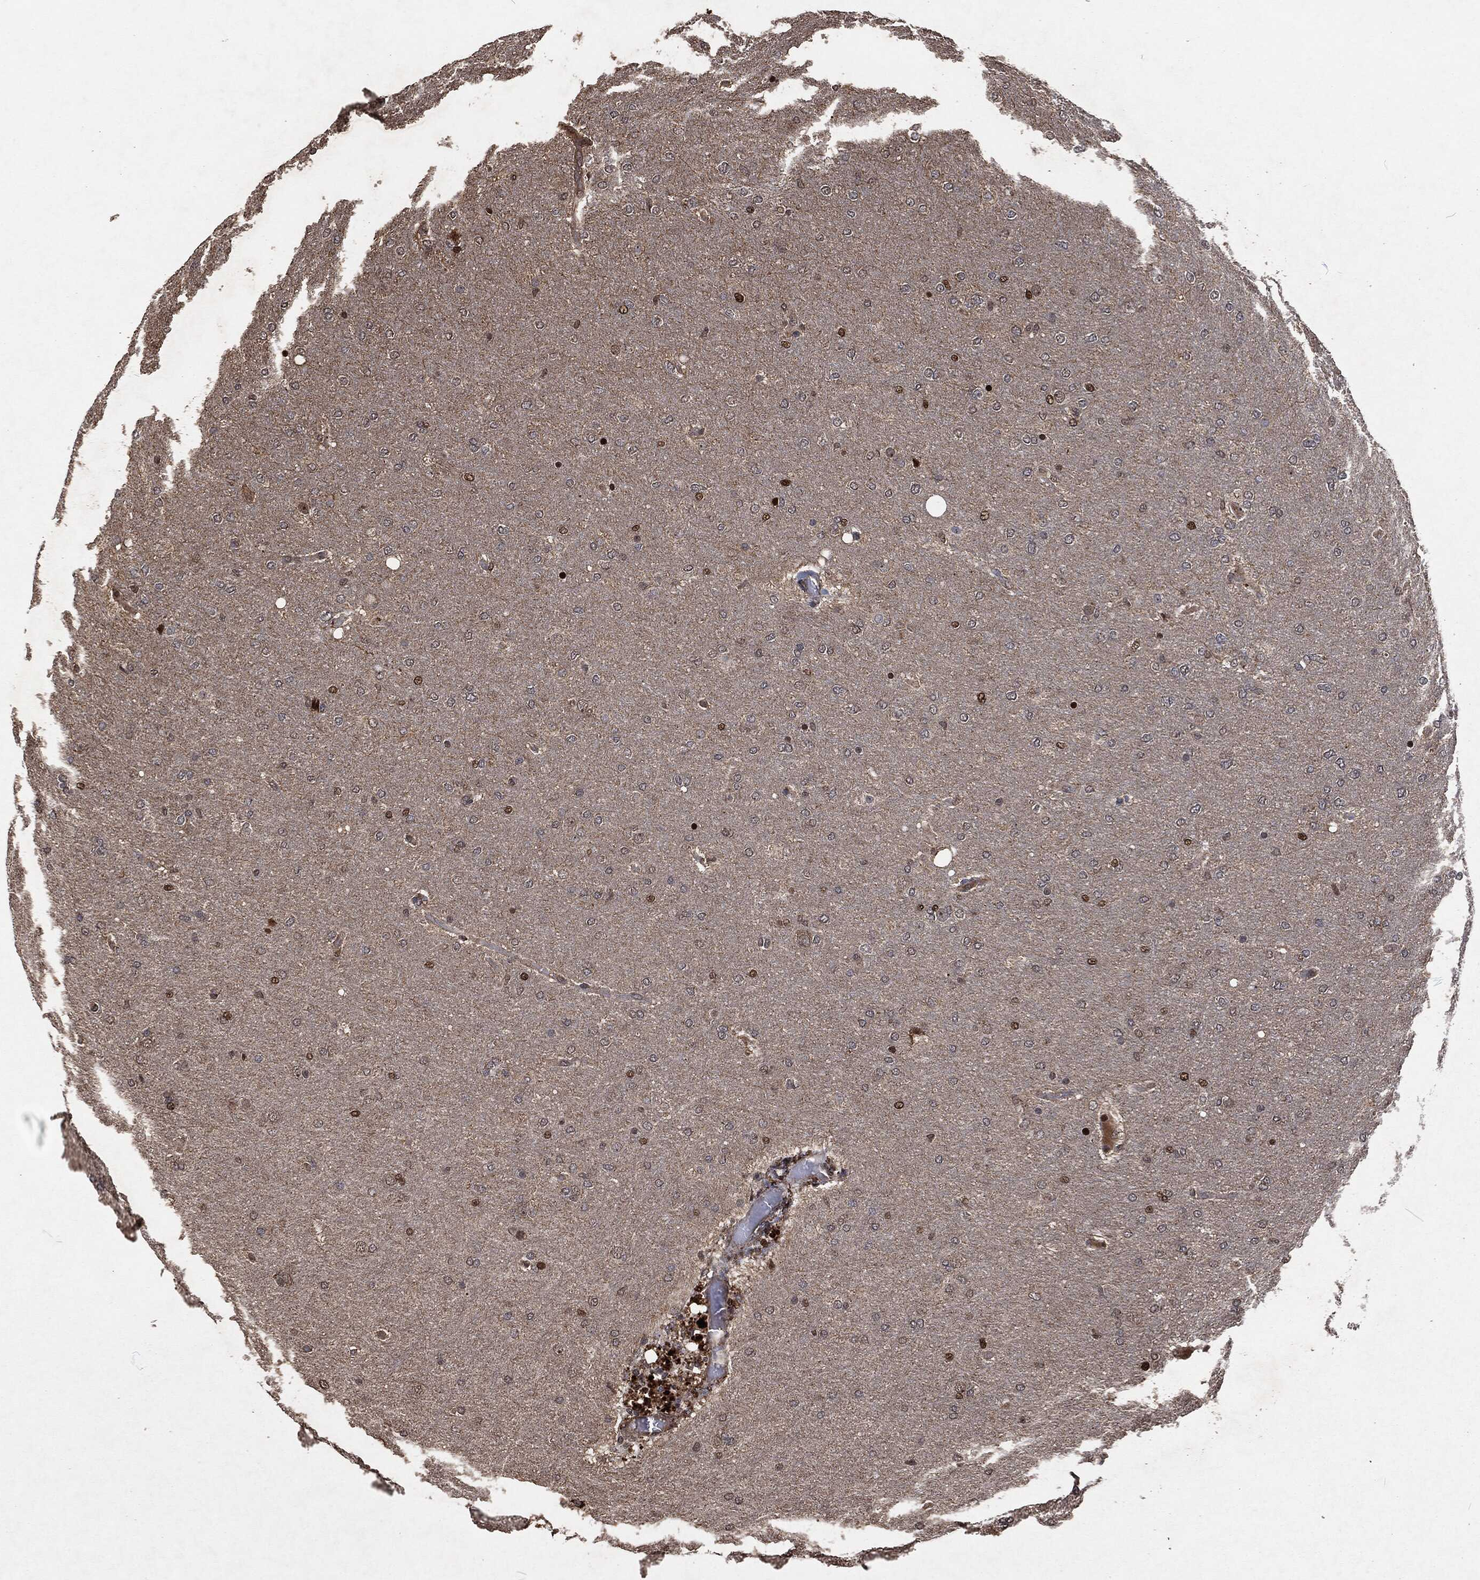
{"staining": {"intensity": "moderate", "quantity": "<25%", "location": "nuclear"}, "tissue": "glioma", "cell_type": "Tumor cells", "image_type": "cancer", "snomed": [{"axis": "morphology", "description": "Glioma, malignant, NOS"}, {"axis": "topography", "description": "Cerebral cortex"}], "caption": "Tumor cells show moderate nuclear positivity in about <25% of cells in glioma. (DAB IHC, brown staining for protein, blue staining for nuclei).", "gene": "SNAI1", "patient": {"sex": "male", "age": 58}}